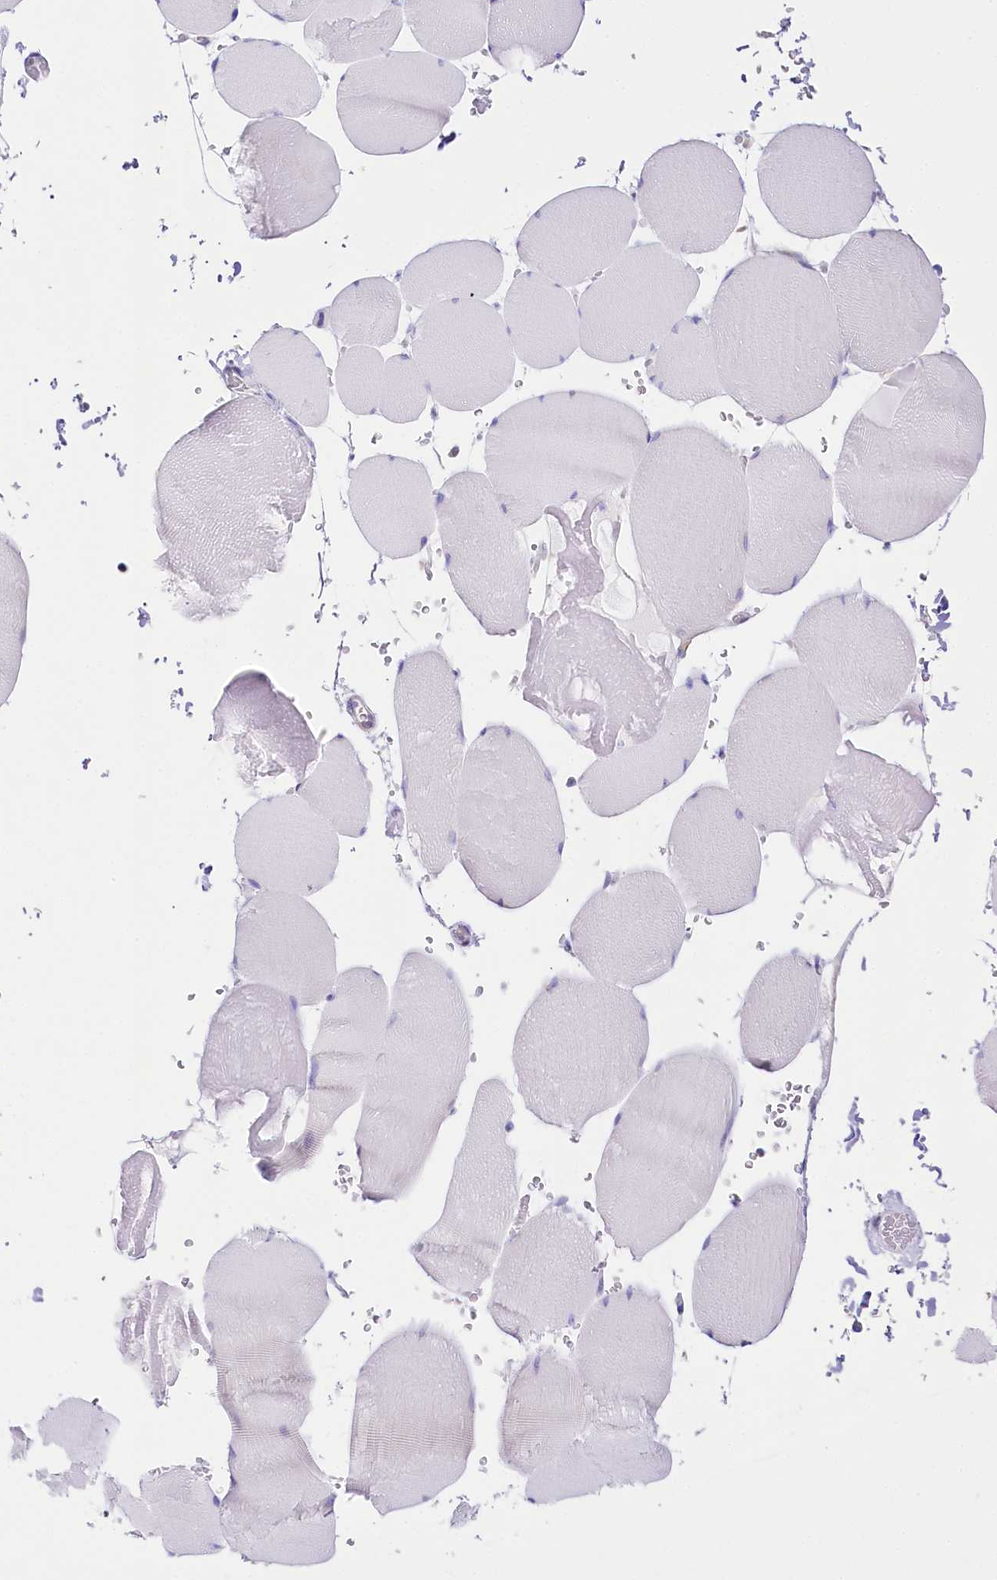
{"staining": {"intensity": "negative", "quantity": "none", "location": "none"}, "tissue": "skeletal muscle", "cell_type": "Myocytes", "image_type": "normal", "snomed": [{"axis": "morphology", "description": "Normal tissue, NOS"}, {"axis": "topography", "description": "Skeletal muscle"}, {"axis": "topography", "description": "Head-Neck"}], "caption": "Immunohistochemical staining of unremarkable human skeletal muscle demonstrates no significant expression in myocytes. The staining is performed using DAB brown chromogen with nuclei counter-stained in using hematoxylin.", "gene": "CSN3", "patient": {"sex": "male", "age": 66}}